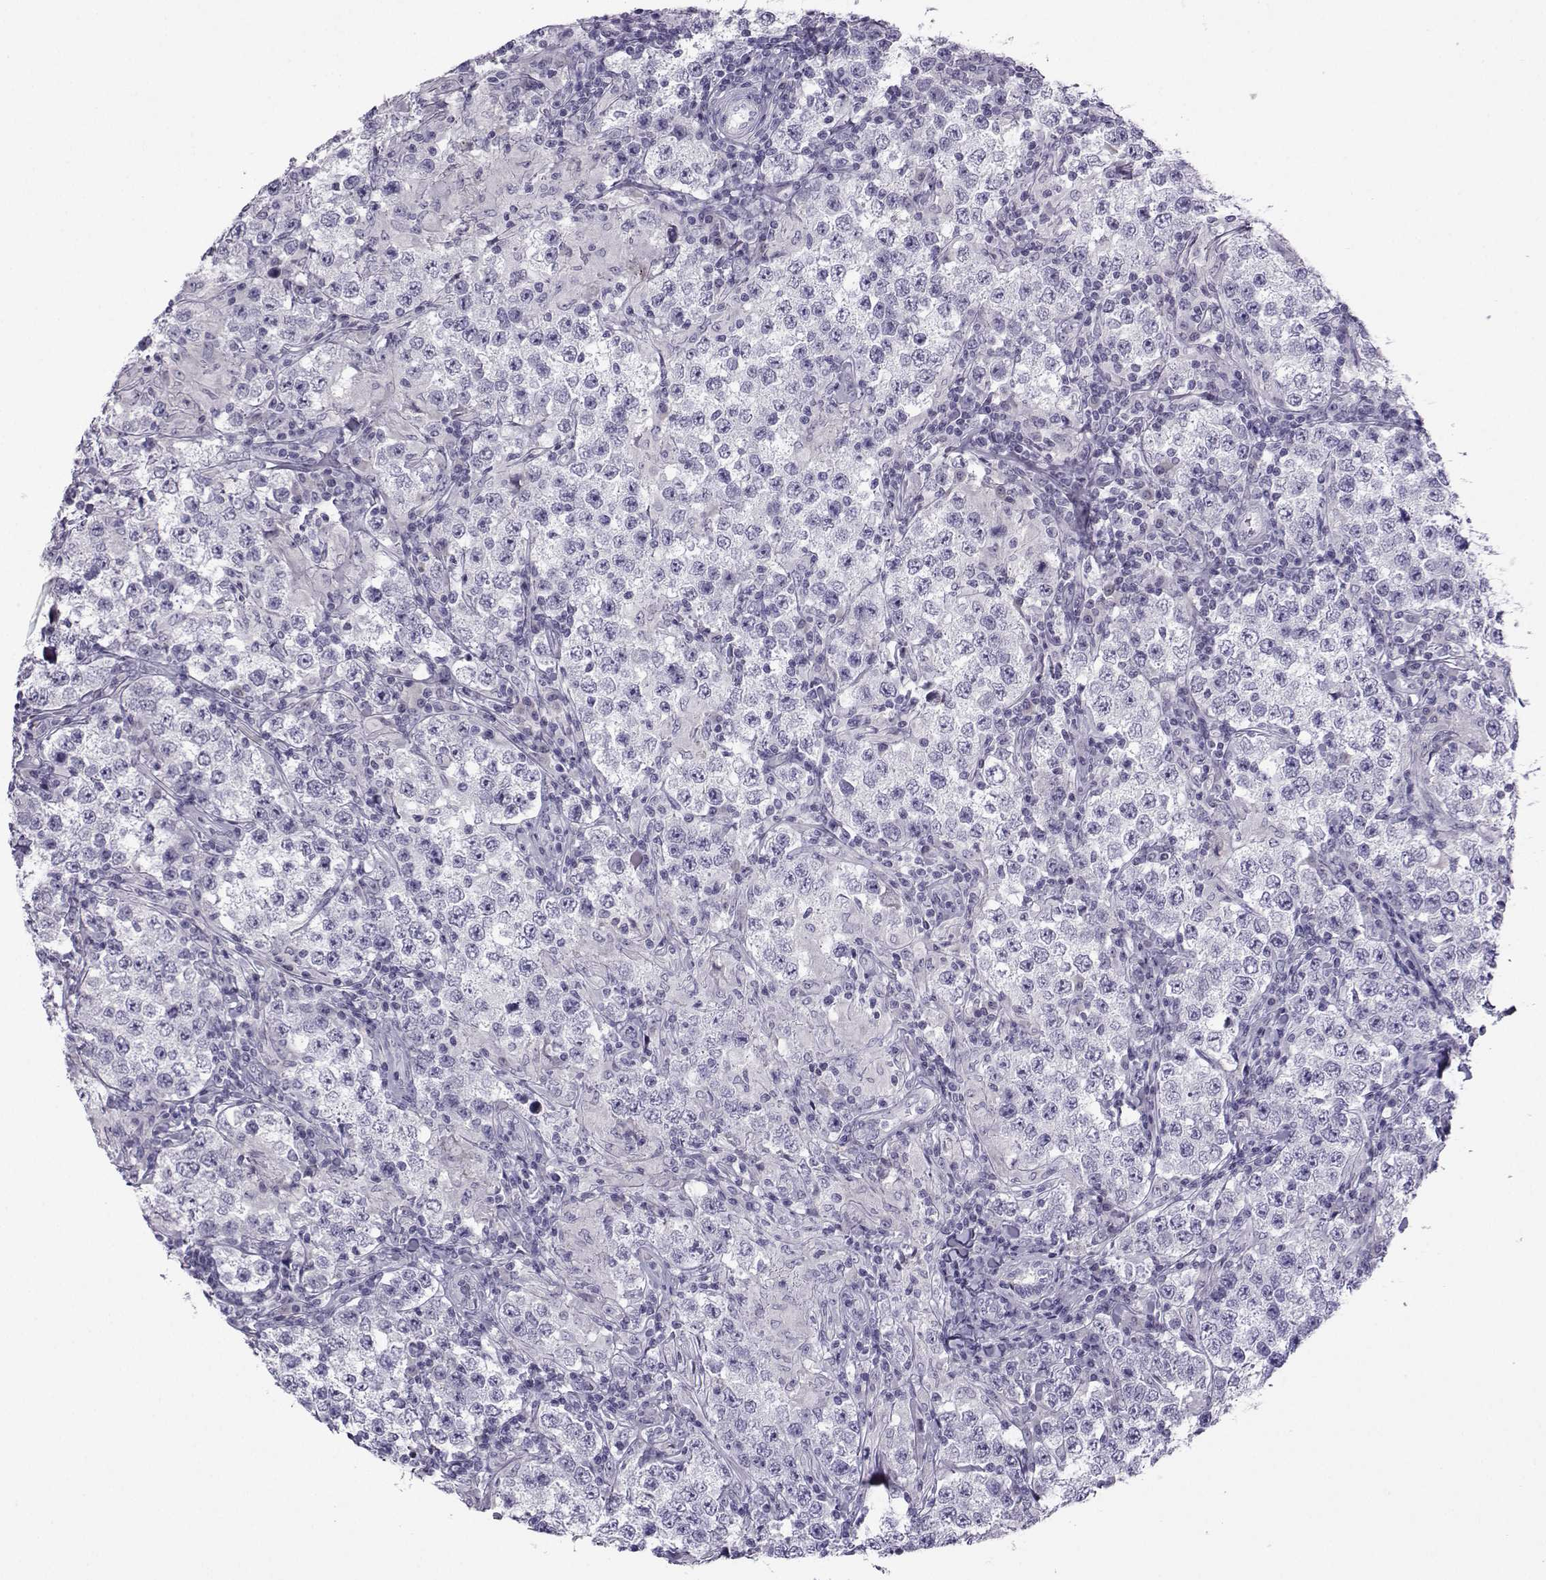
{"staining": {"intensity": "negative", "quantity": "none", "location": "none"}, "tissue": "testis cancer", "cell_type": "Tumor cells", "image_type": "cancer", "snomed": [{"axis": "morphology", "description": "Seminoma, NOS"}, {"axis": "morphology", "description": "Carcinoma, Embryonal, NOS"}, {"axis": "topography", "description": "Testis"}], "caption": "This micrograph is of embryonal carcinoma (testis) stained with IHC to label a protein in brown with the nuclei are counter-stained blue. There is no staining in tumor cells.", "gene": "ARMC2", "patient": {"sex": "male", "age": 41}}